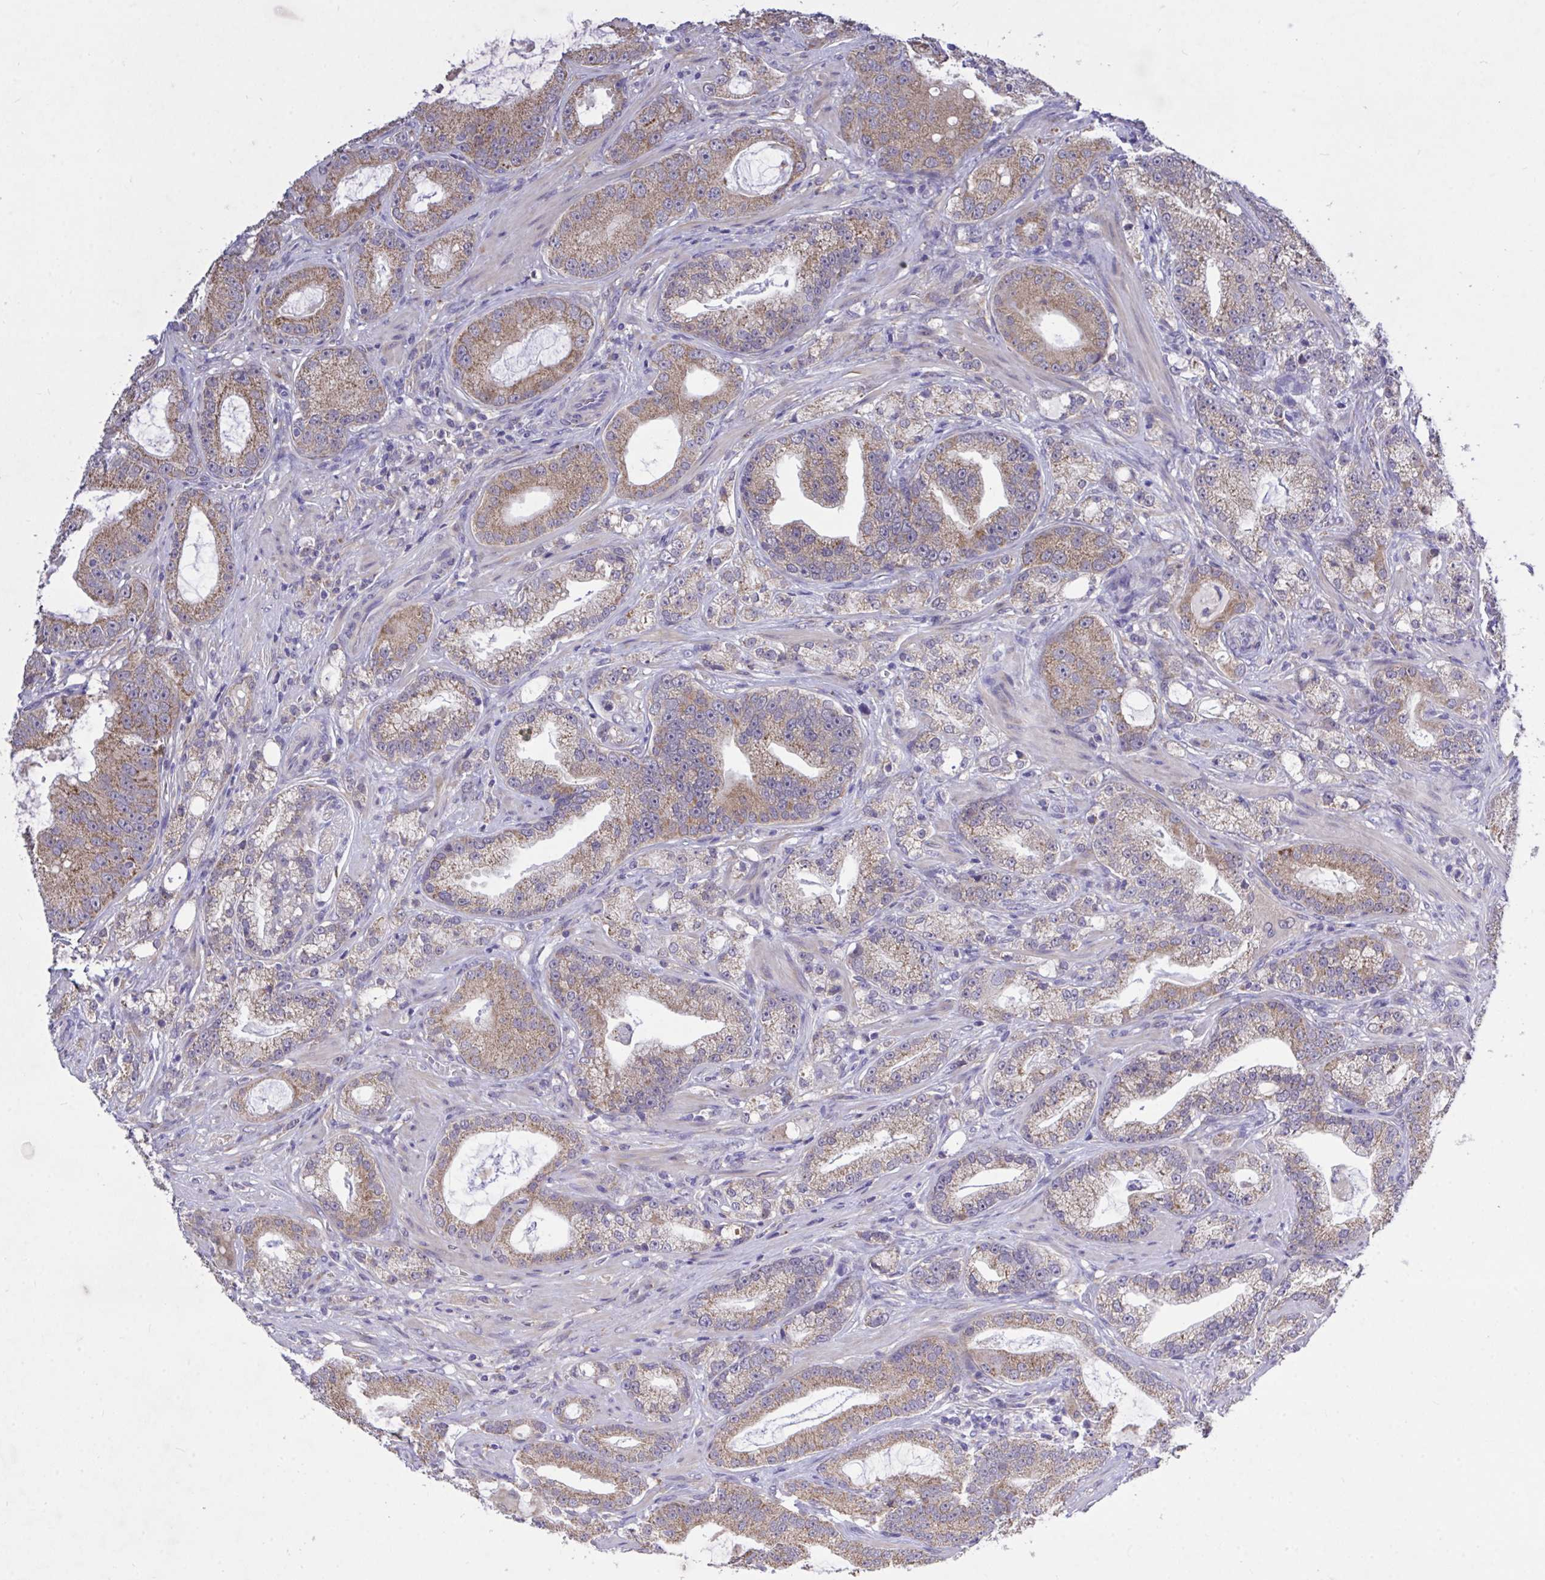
{"staining": {"intensity": "moderate", "quantity": ">75%", "location": "cytoplasmic/membranous"}, "tissue": "prostate cancer", "cell_type": "Tumor cells", "image_type": "cancer", "snomed": [{"axis": "morphology", "description": "Adenocarcinoma, High grade"}, {"axis": "topography", "description": "Prostate"}], "caption": "Immunohistochemical staining of prostate high-grade adenocarcinoma reveals medium levels of moderate cytoplasmic/membranous protein staining in about >75% of tumor cells. The staining was performed using DAB (3,3'-diaminobenzidine) to visualize the protein expression in brown, while the nuclei were stained in blue with hematoxylin (Magnification: 20x).", "gene": "MPC2", "patient": {"sex": "male", "age": 65}}